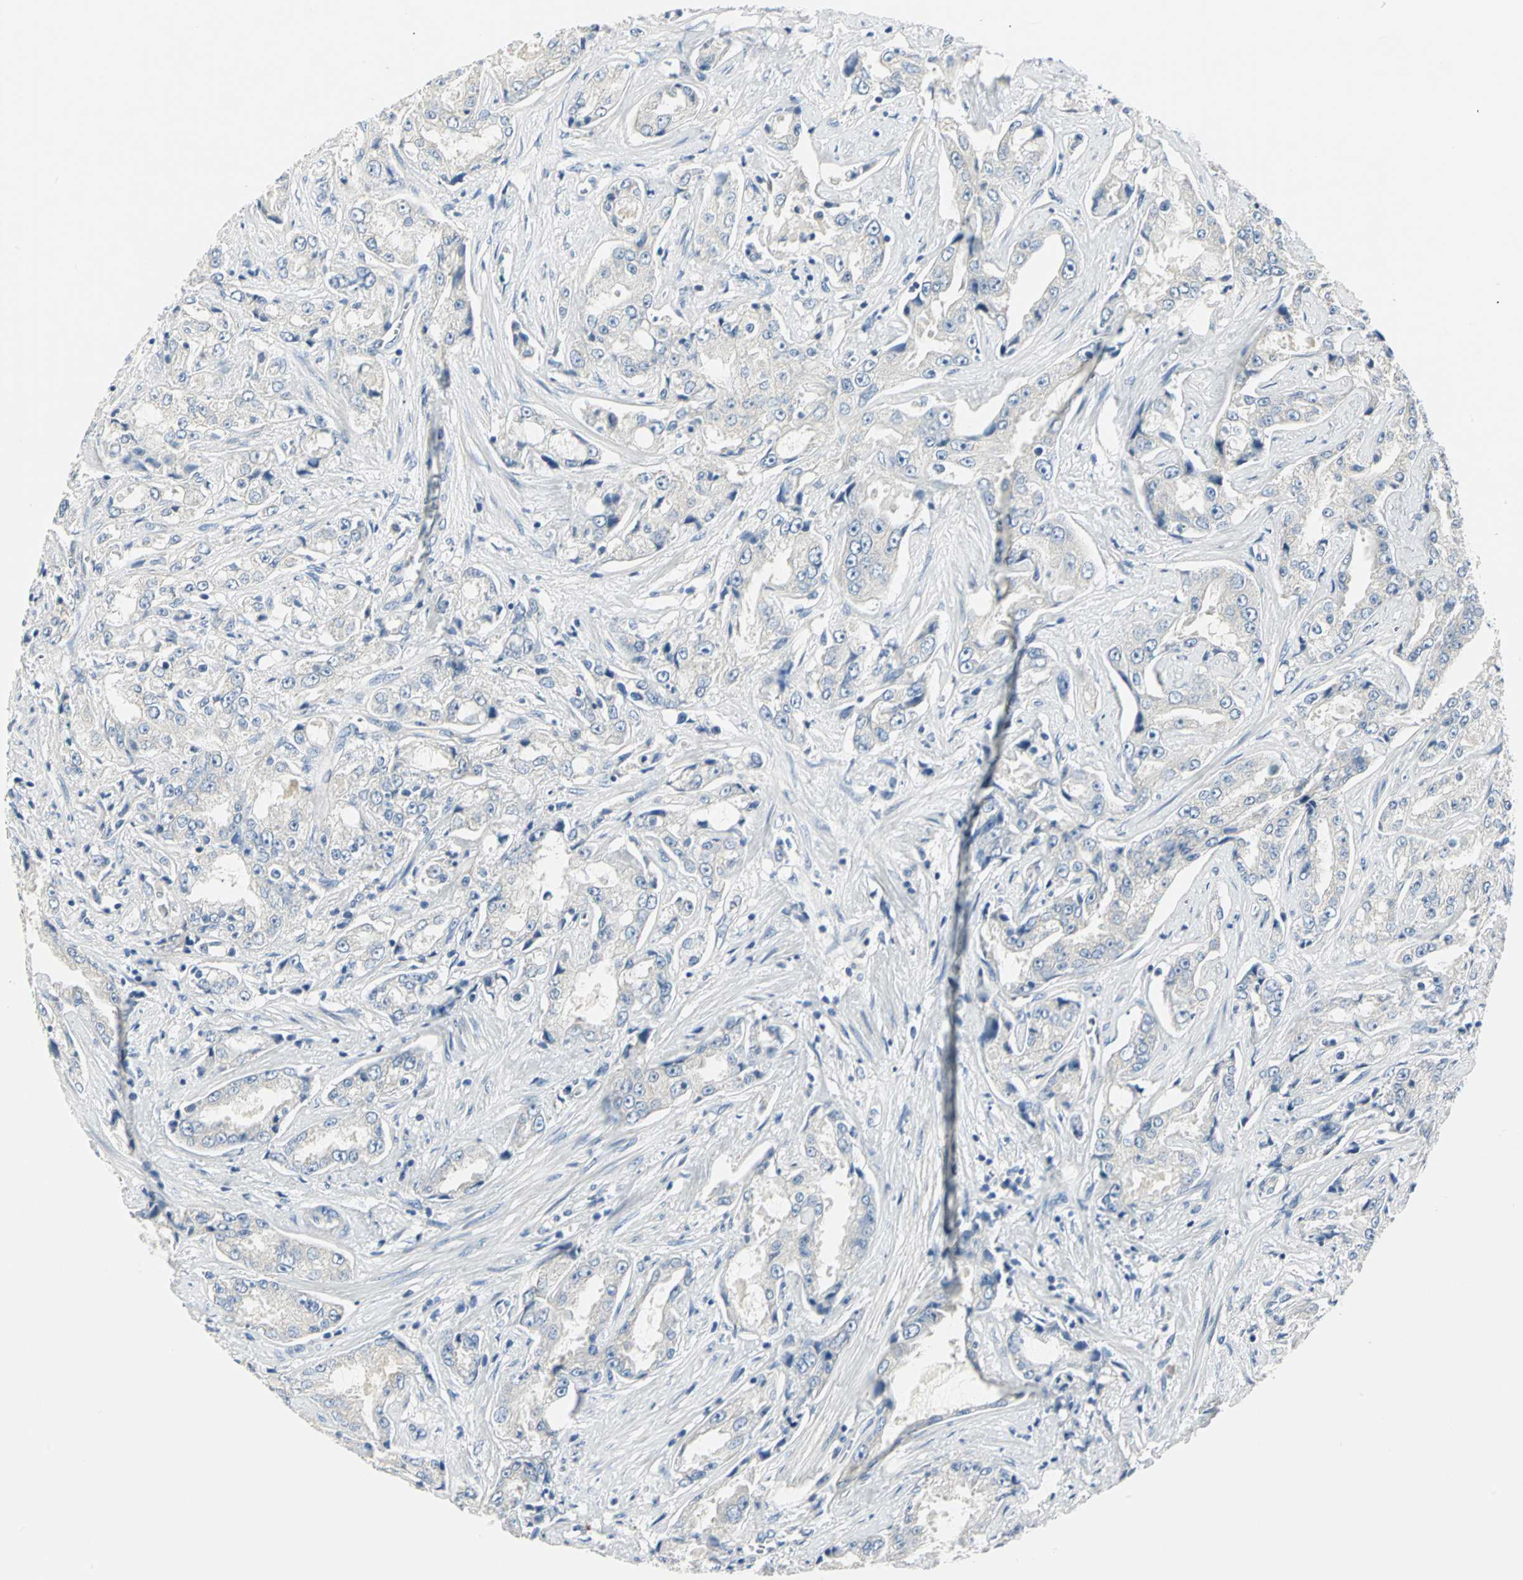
{"staining": {"intensity": "negative", "quantity": "none", "location": "none"}, "tissue": "prostate cancer", "cell_type": "Tumor cells", "image_type": "cancer", "snomed": [{"axis": "morphology", "description": "Adenocarcinoma, High grade"}, {"axis": "topography", "description": "Prostate"}], "caption": "Photomicrograph shows no significant protein positivity in tumor cells of prostate cancer (high-grade adenocarcinoma). (DAB (3,3'-diaminobenzidine) immunohistochemistry, high magnification).", "gene": "RIPOR1", "patient": {"sex": "male", "age": 73}}